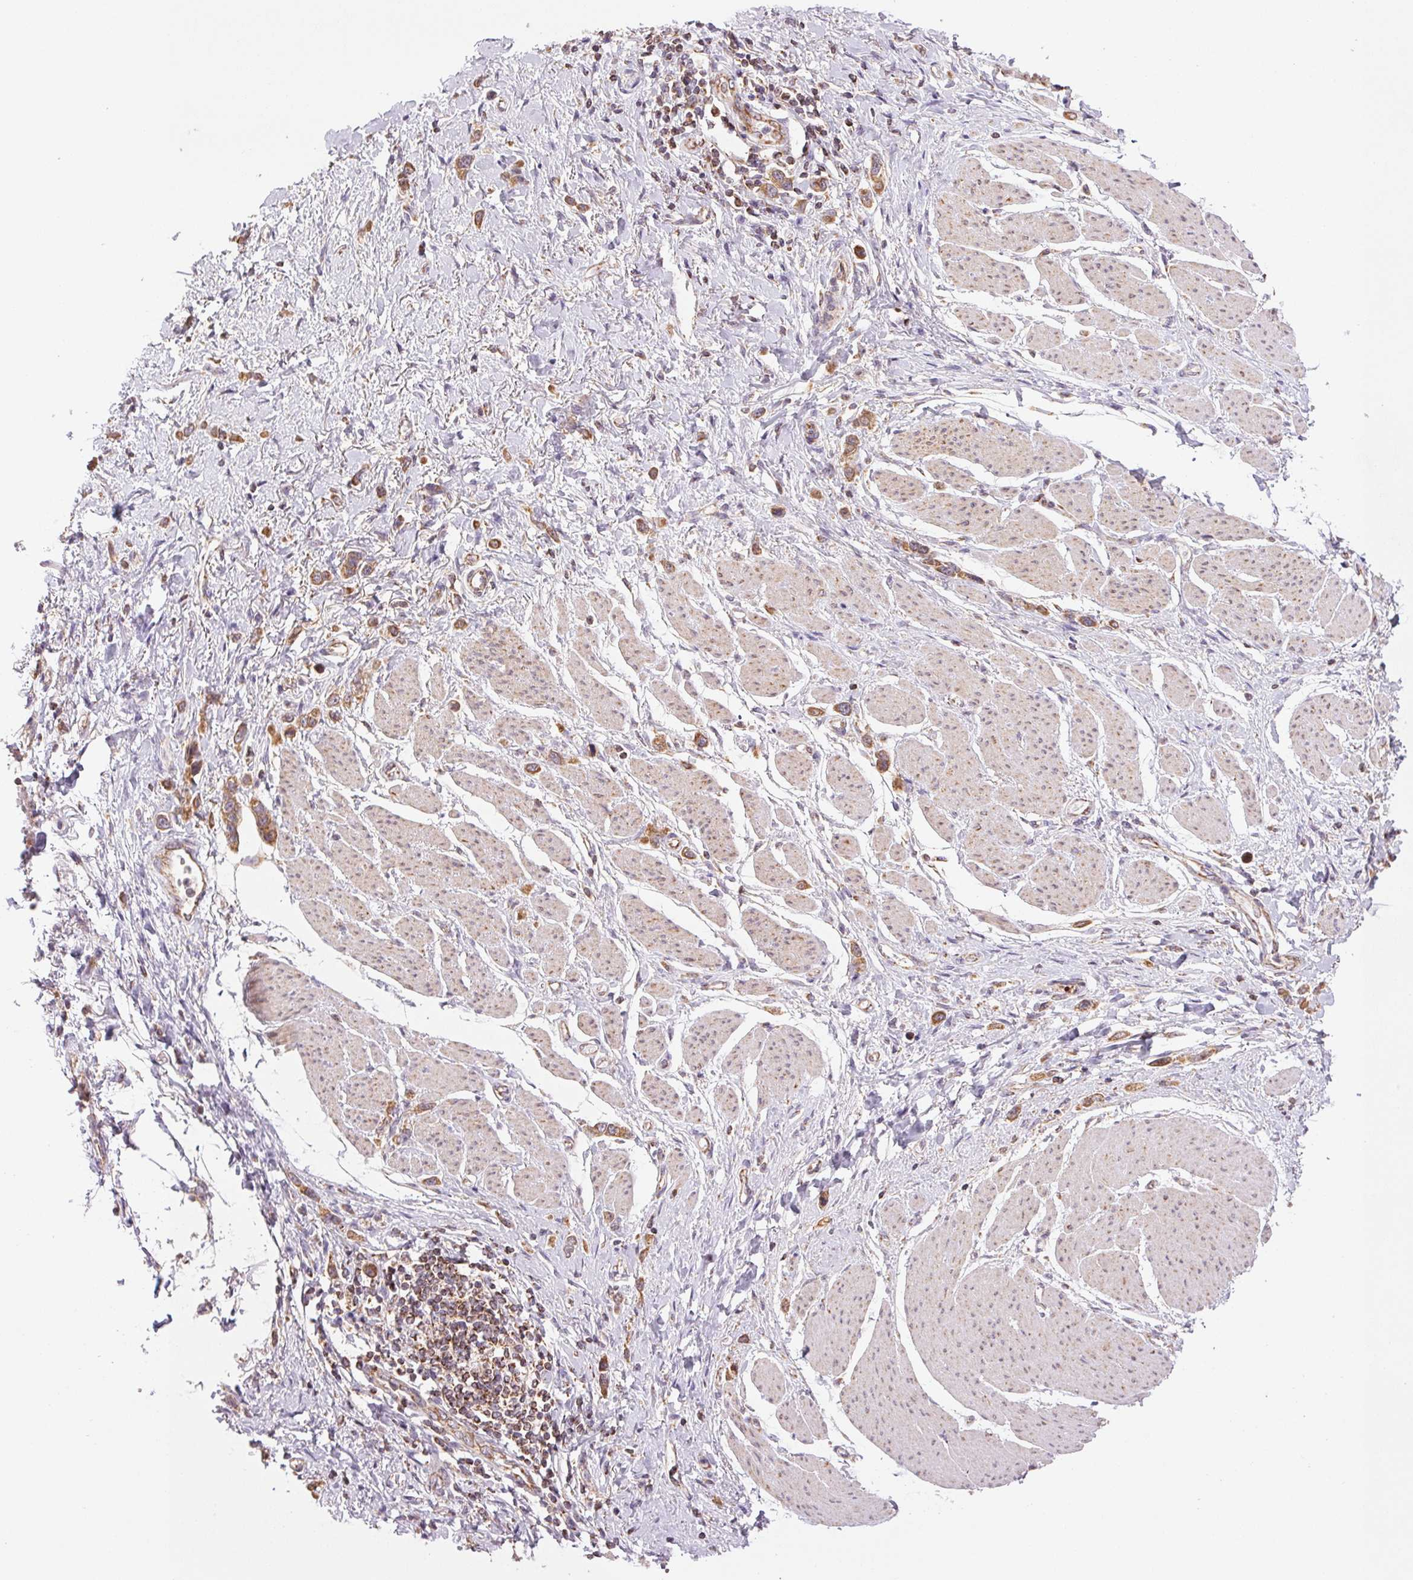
{"staining": {"intensity": "moderate", "quantity": ">75%", "location": "cytoplasmic/membranous"}, "tissue": "stomach cancer", "cell_type": "Tumor cells", "image_type": "cancer", "snomed": [{"axis": "morphology", "description": "Adenocarcinoma, NOS"}, {"axis": "topography", "description": "Stomach"}], "caption": "Protein expression analysis of human stomach adenocarcinoma reveals moderate cytoplasmic/membranous expression in about >75% of tumor cells.", "gene": "MATCAP1", "patient": {"sex": "female", "age": 65}}